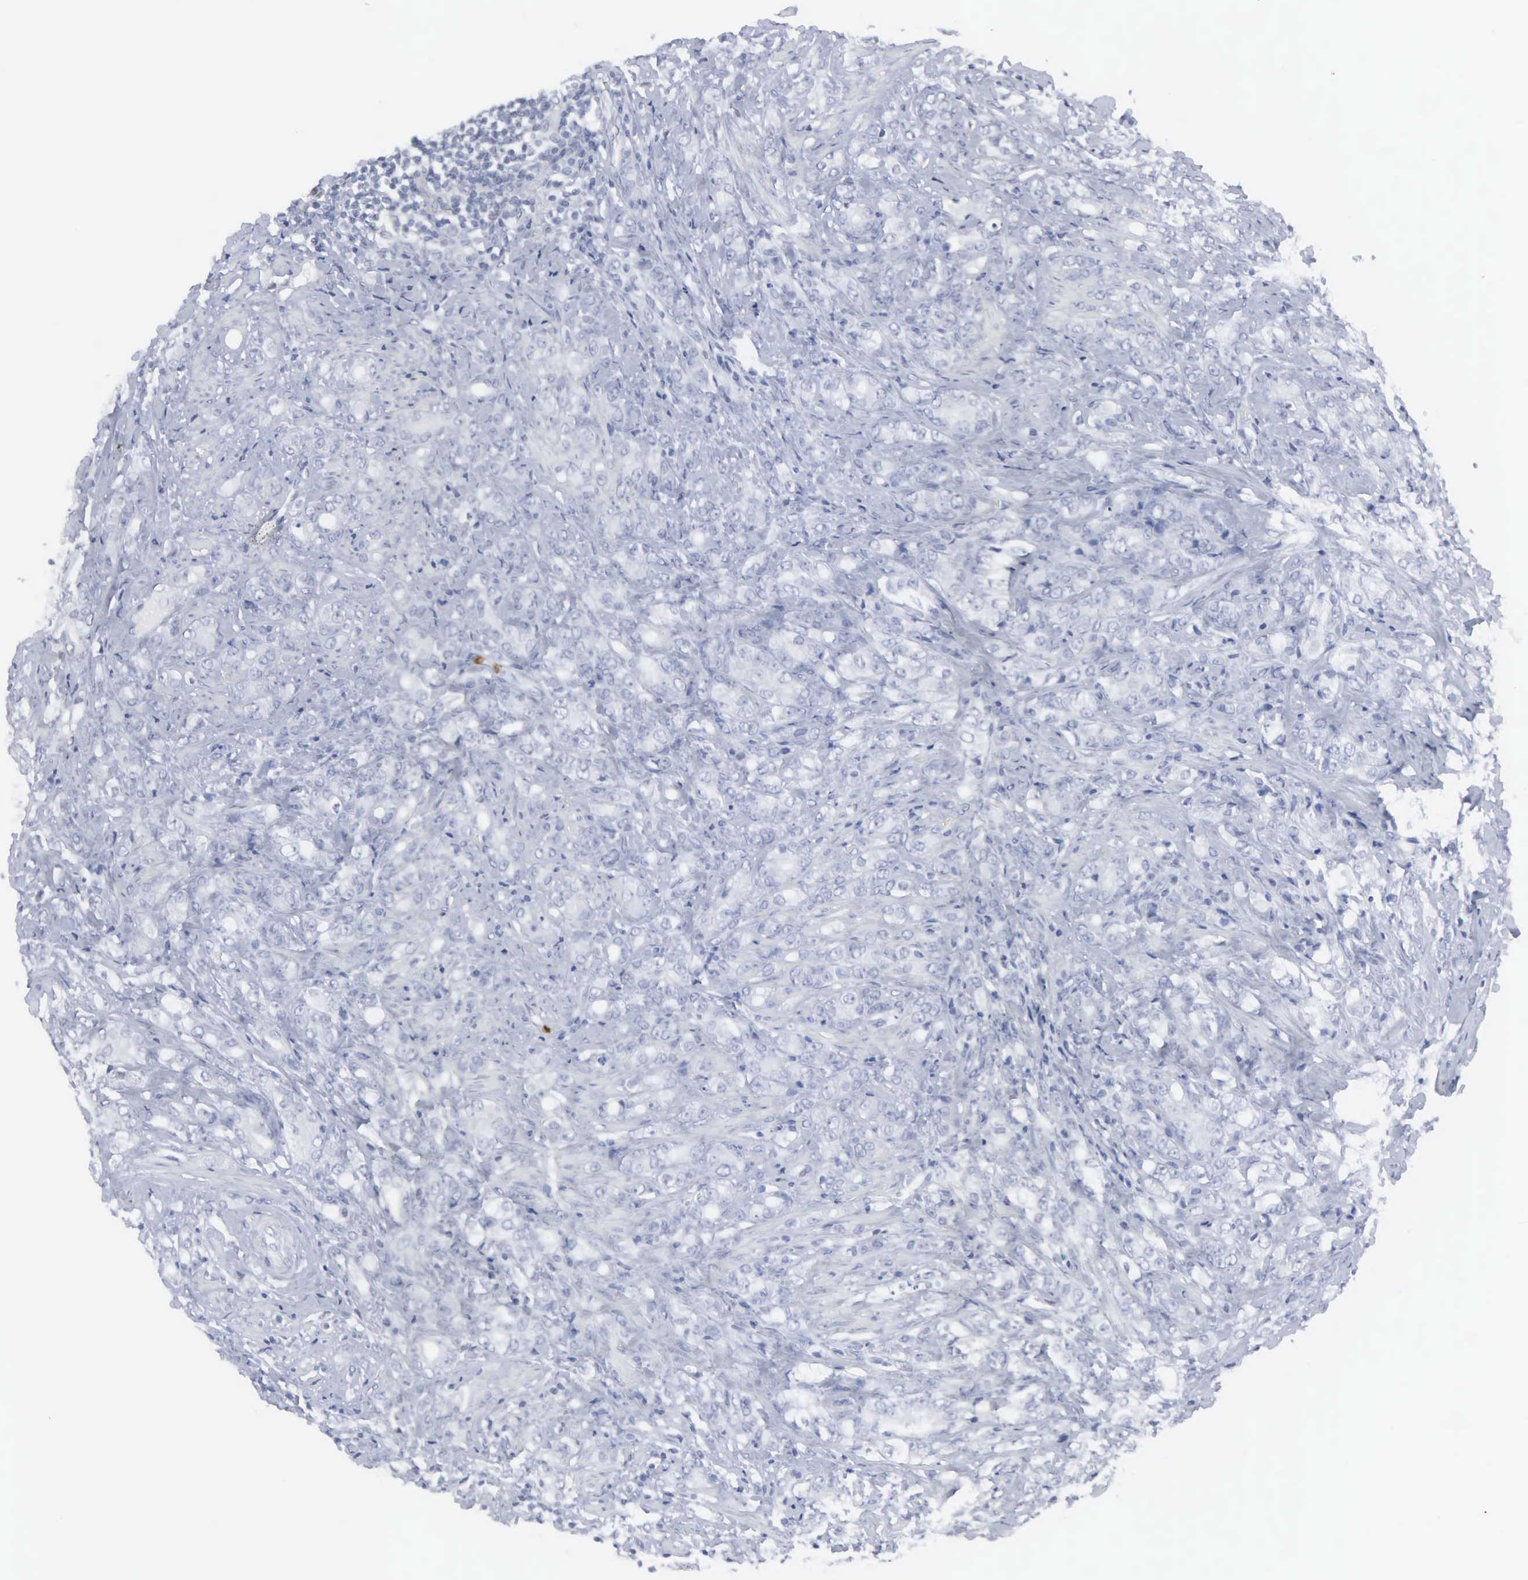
{"staining": {"intensity": "negative", "quantity": "none", "location": "none"}, "tissue": "prostate cancer", "cell_type": "Tumor cells", "image_type": "cancer", "snomed": [{"axis": "morphology", "description": "Adenocarcinoma, Medium grade"}, {"axis": "topography", "description": "Prostate"}], "caption": "Tumor cells show no significant protein expression in prostate cancer (adenocarcinoma (medium-grade)).", "gene": "SPIN3", "patient": {"sex": "male", "age": 59}}